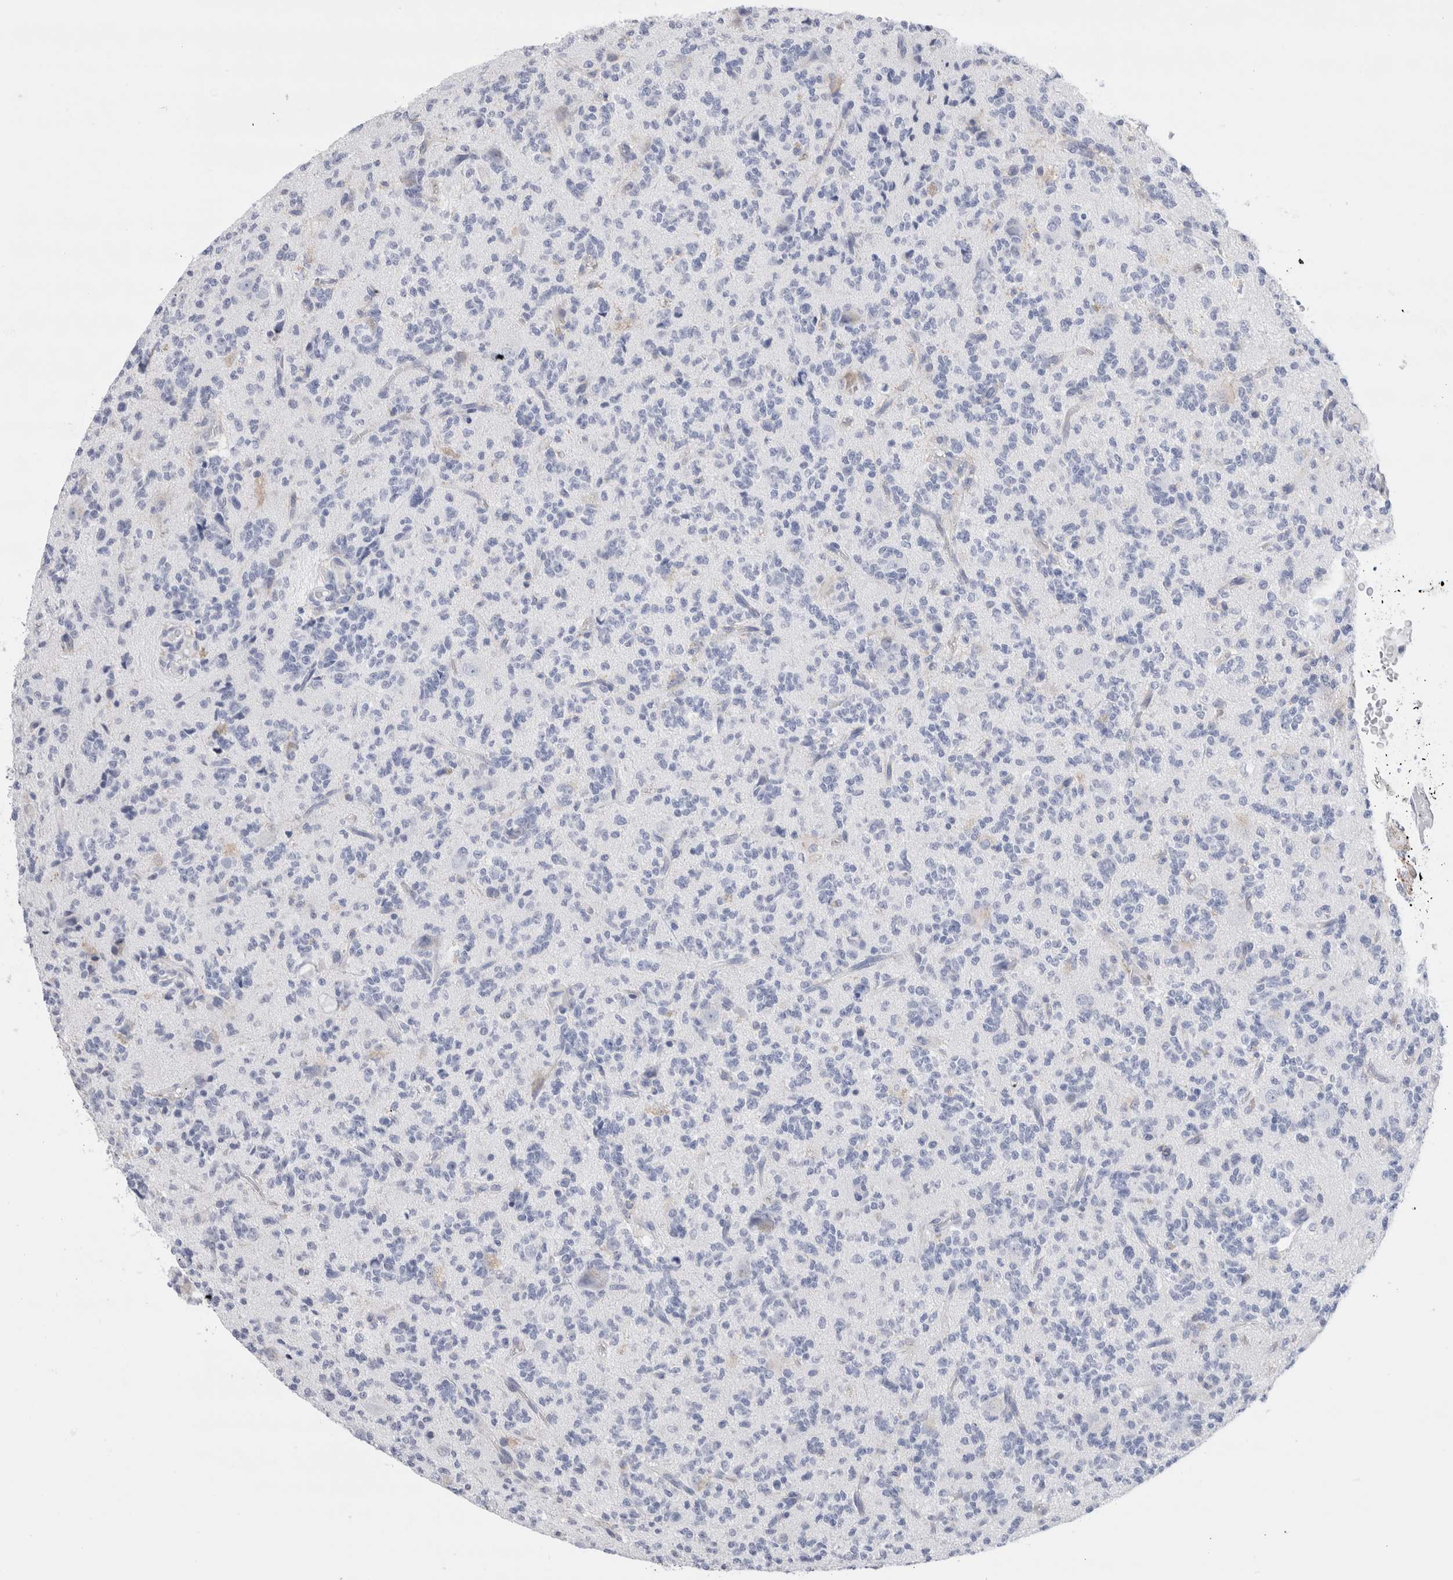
{"staining": {"intensity": "negative", "quantity": "none", "location": "none"}, "tissue": "glioma", "cell_type": "Tumor cells", "image_type": "cancer", "snomed": [{"axis": "morphology", "description": "Glioma, malignant, High grade"}, {"axis": "topography", "description": "Brain"}], "caption": "Tumor cells show no significant expression in malignant glioma (high-grade).", "gene": "ECHDC2", "patient": {"sex": "female", "age": 62}}